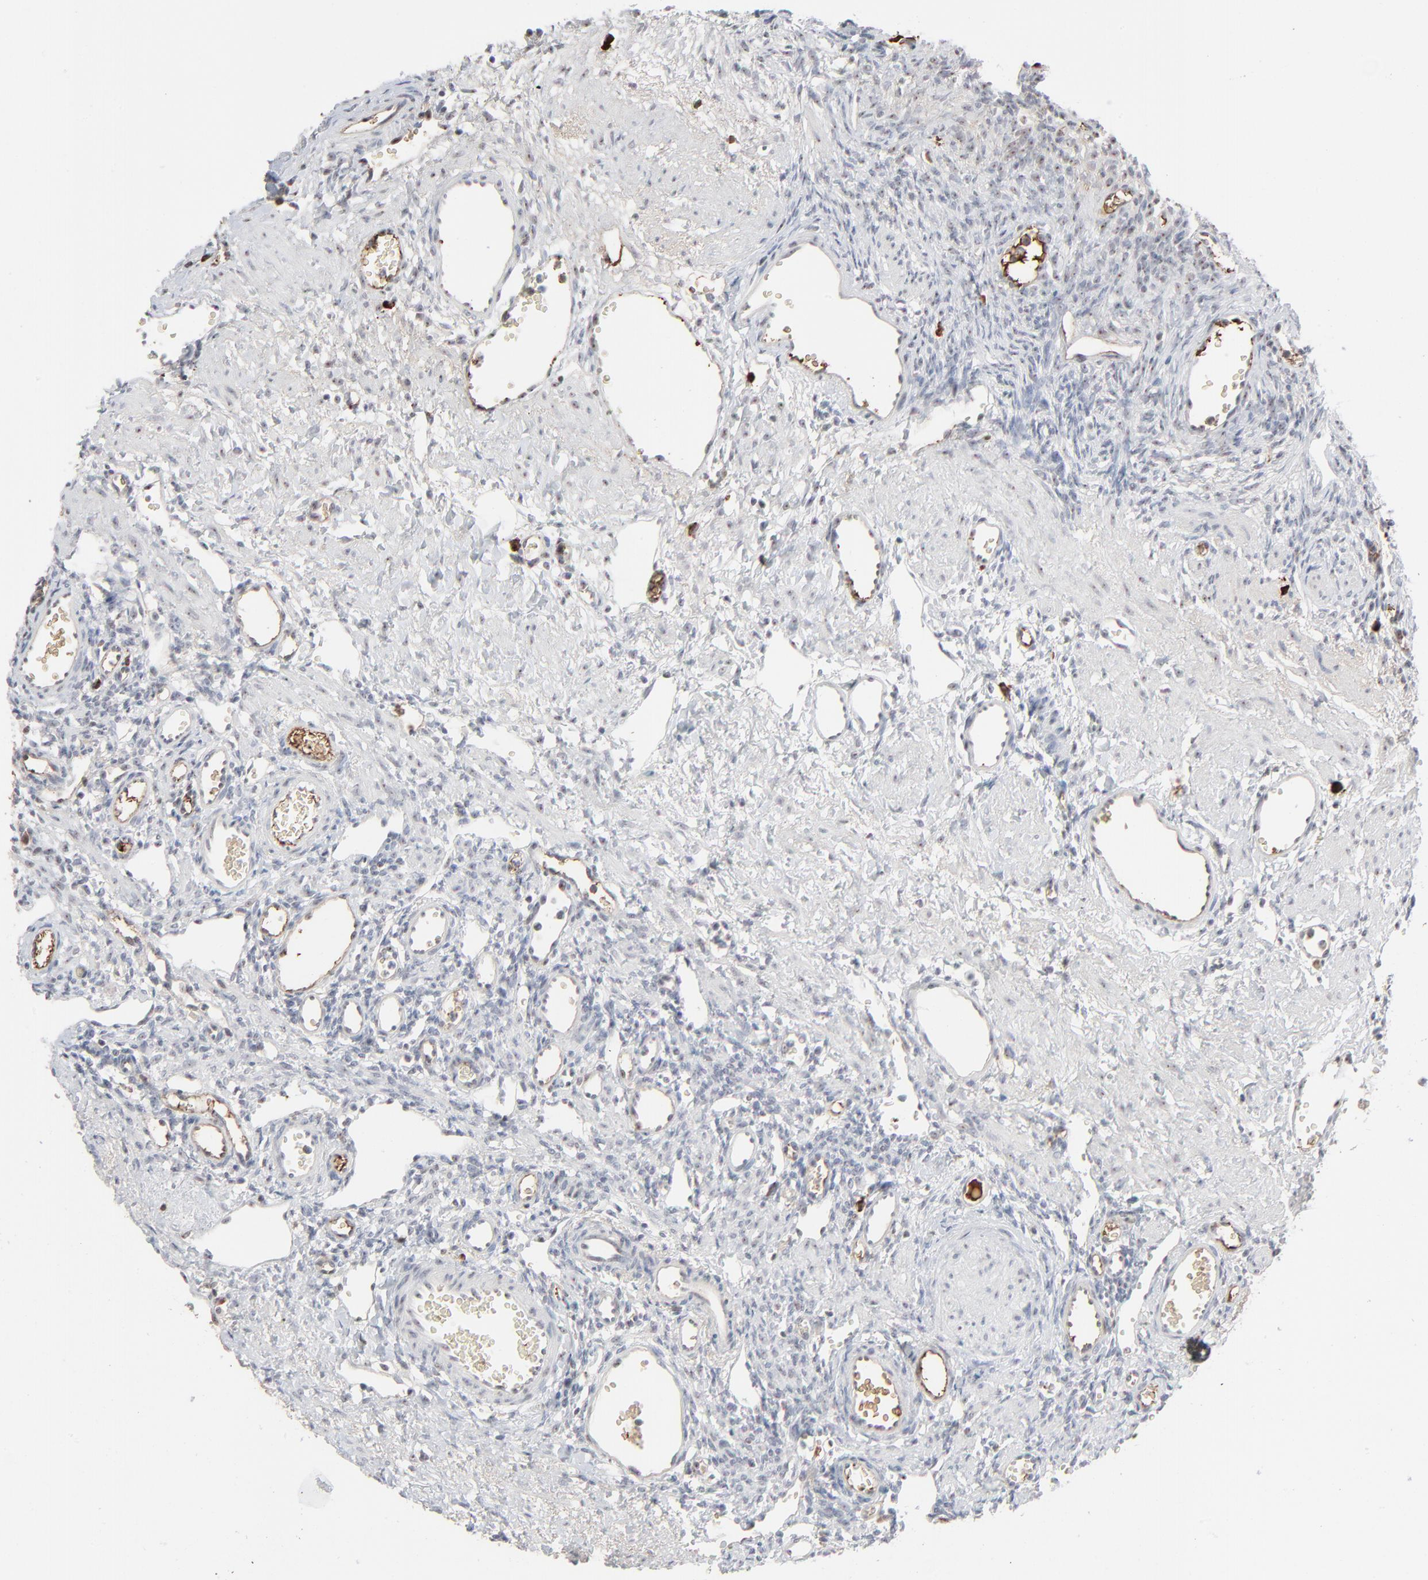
{"staining": {"intensity": "weak", "quantity": ">75%", "location": "nuclear"}, "tissue": "ovary", "cell_type": "Follicle cells", "image_type": "normal", "snomed": [{"axis": "morphology", "description": "Normal tissue, NOS"}, {"axis": "topography", "description": "Ovary"}], "caption": "Normal ovary was stained to show a protein in brown. There is low levels of weak nuclear positivity in about >75% of follicle cells.", "gene": "MPHOSPH6", "patient": {"sex": "female", "age": 33}}